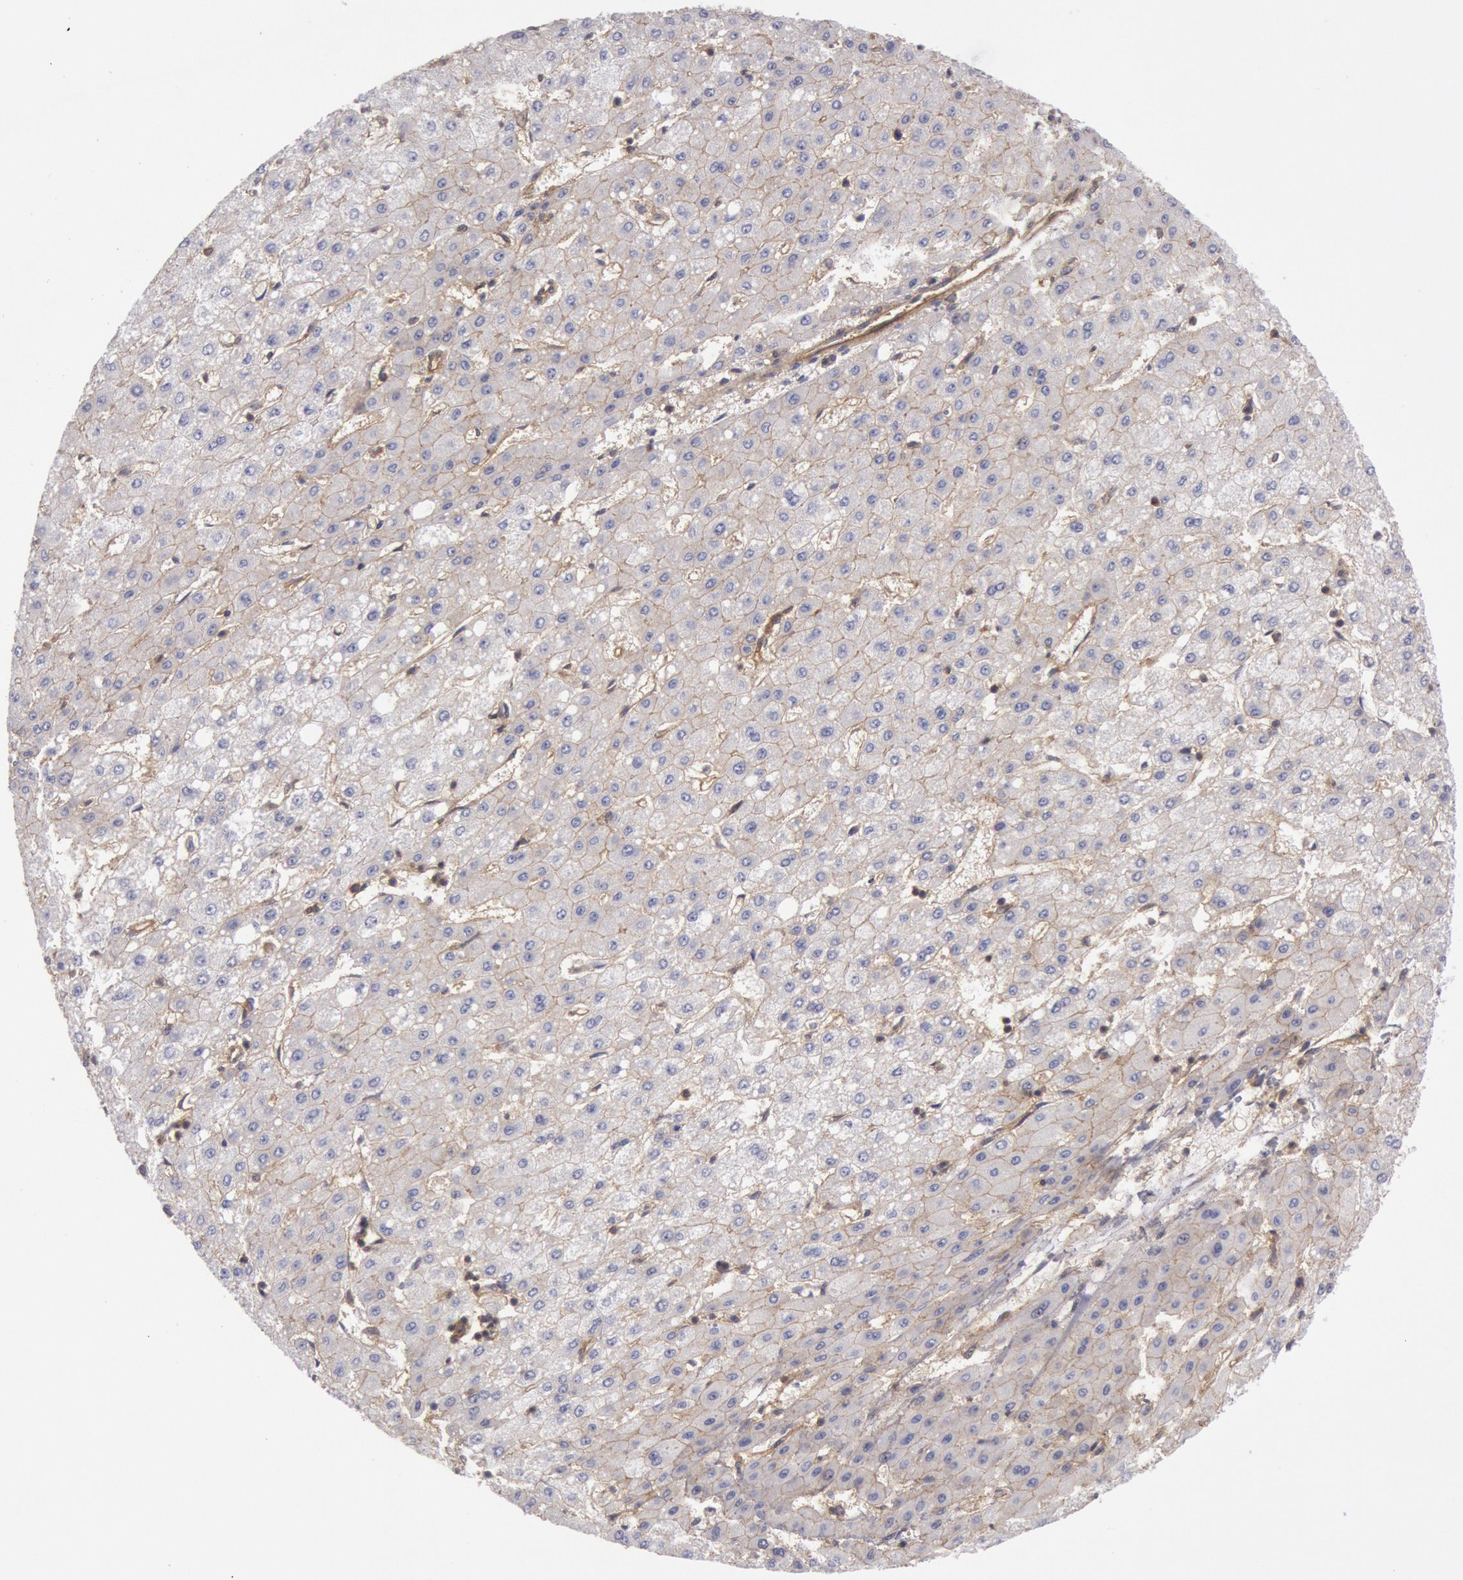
{"staining": {"intensity": "weak", "quantity": ">75%", "location": "cytoplasmic/membranous"}, "tissue": "liver cancer", "cell_type": "Tumor cells", "image_type": "cancer", "snomed": [{"axis": "morphology", "description": "Carcinoma, Hepatocellular, NOS"}, {"axis": "topography", "description": "Liver"}], "caption": "Immunohistochemical staining of liver cancer (hepatocellular carcinoma) displays low levels of weak cytoplasmic/membranous staining in about >75% of tumor cells. The protein of interest is shown in brown color, while the nuclei are stained blue.", "gene": "STX4", "patient": {"sex": "female", "age": 52}}